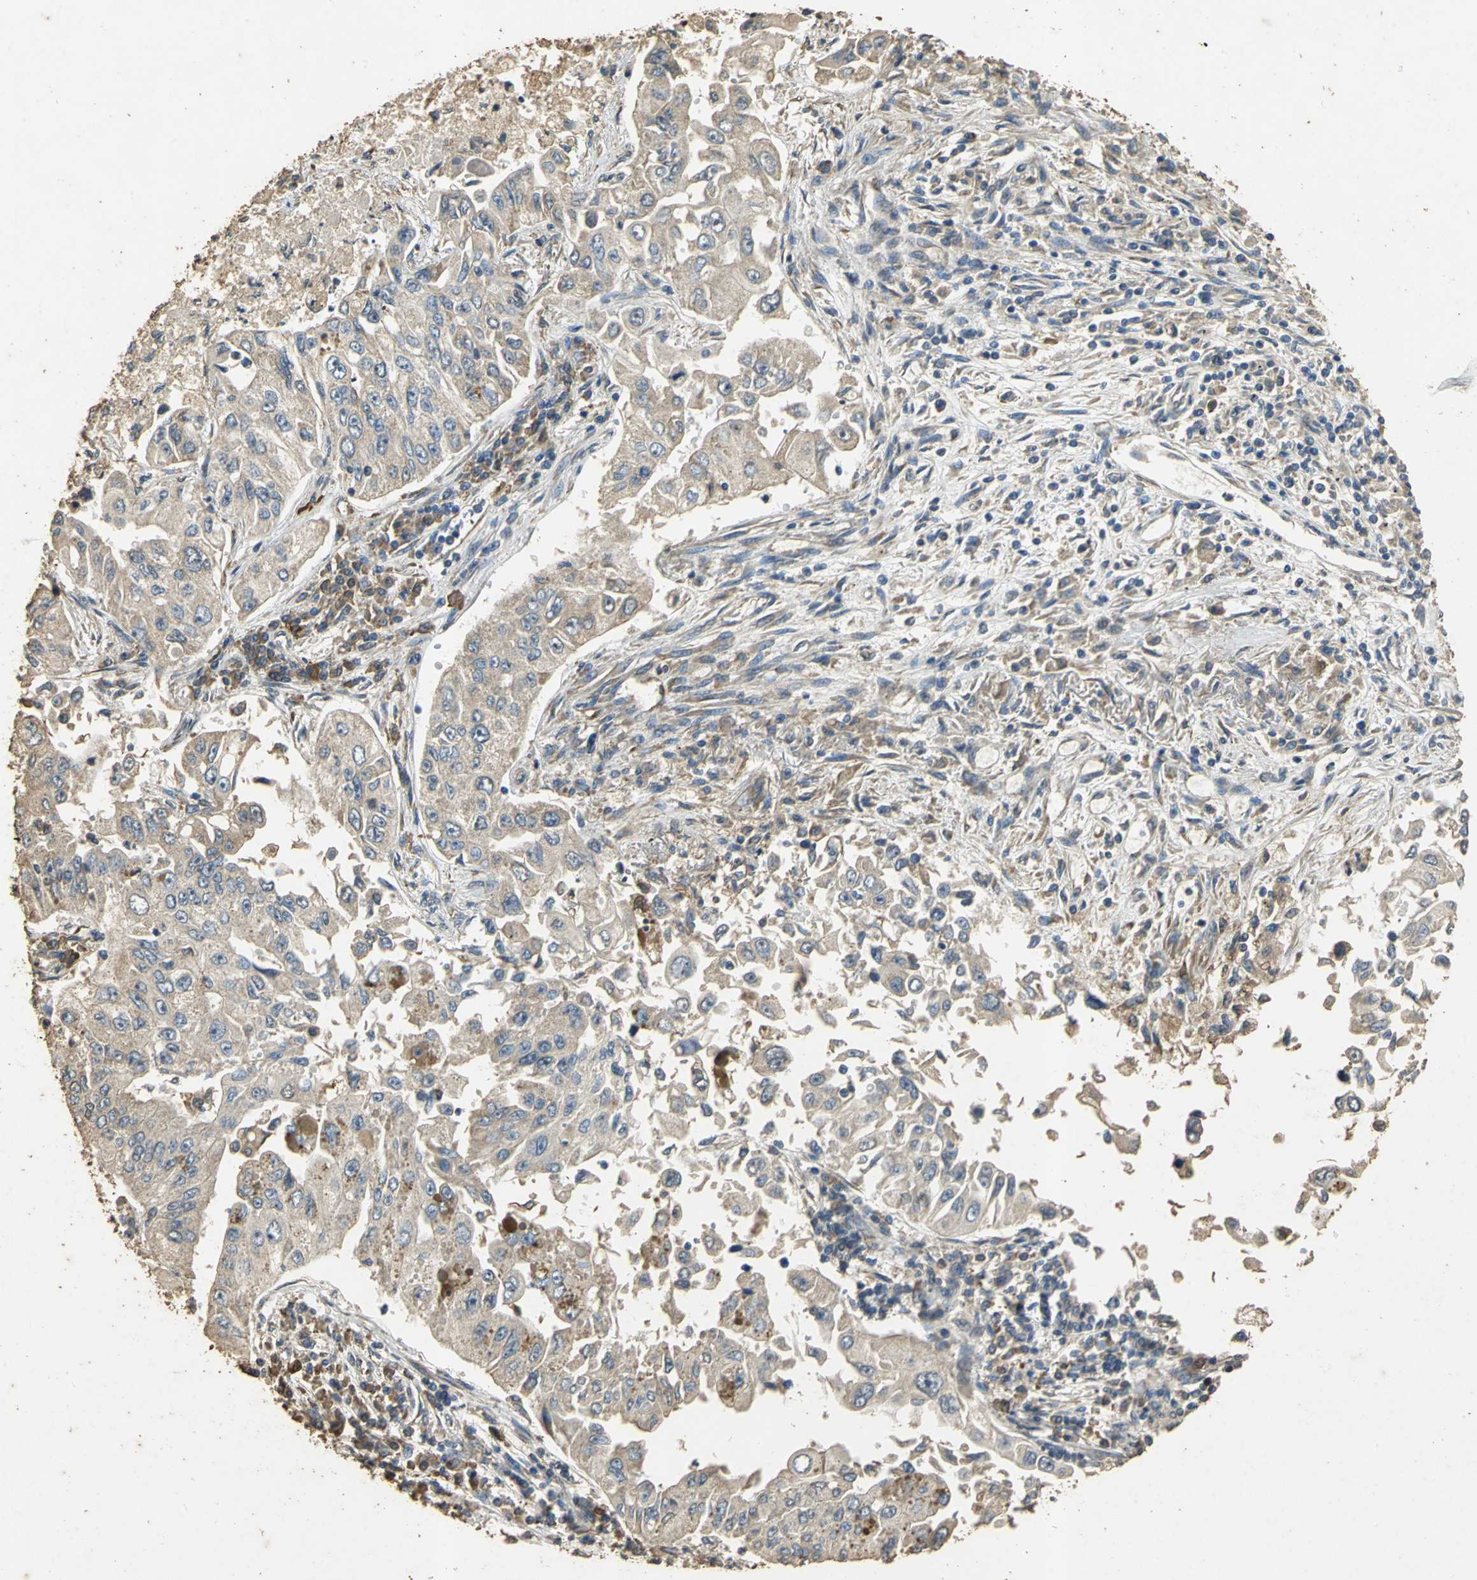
{"staining": {"intensity": "weak", "quantity": "25%-75%", "location": "cytoplasmic/membranous"}, "tissue": "lung cancer", "cell_type": "Tumor cells", "image_type": "cancer", "snomed": [{"axis": "morphology", "description": "Adenocarcinoma, NOS"}, {"axis": "topography", "description": "Lung"}], "caption": "A brown stain shows weak cytoplasmic/membranous staining of a protein in lung cancer (adenocarcinoma) tumor cells. (Brightfield microscopy of DAB IHC at high magnification).", "gene": "ACSL4", "patient": {"sex": "male", "age": 84}}